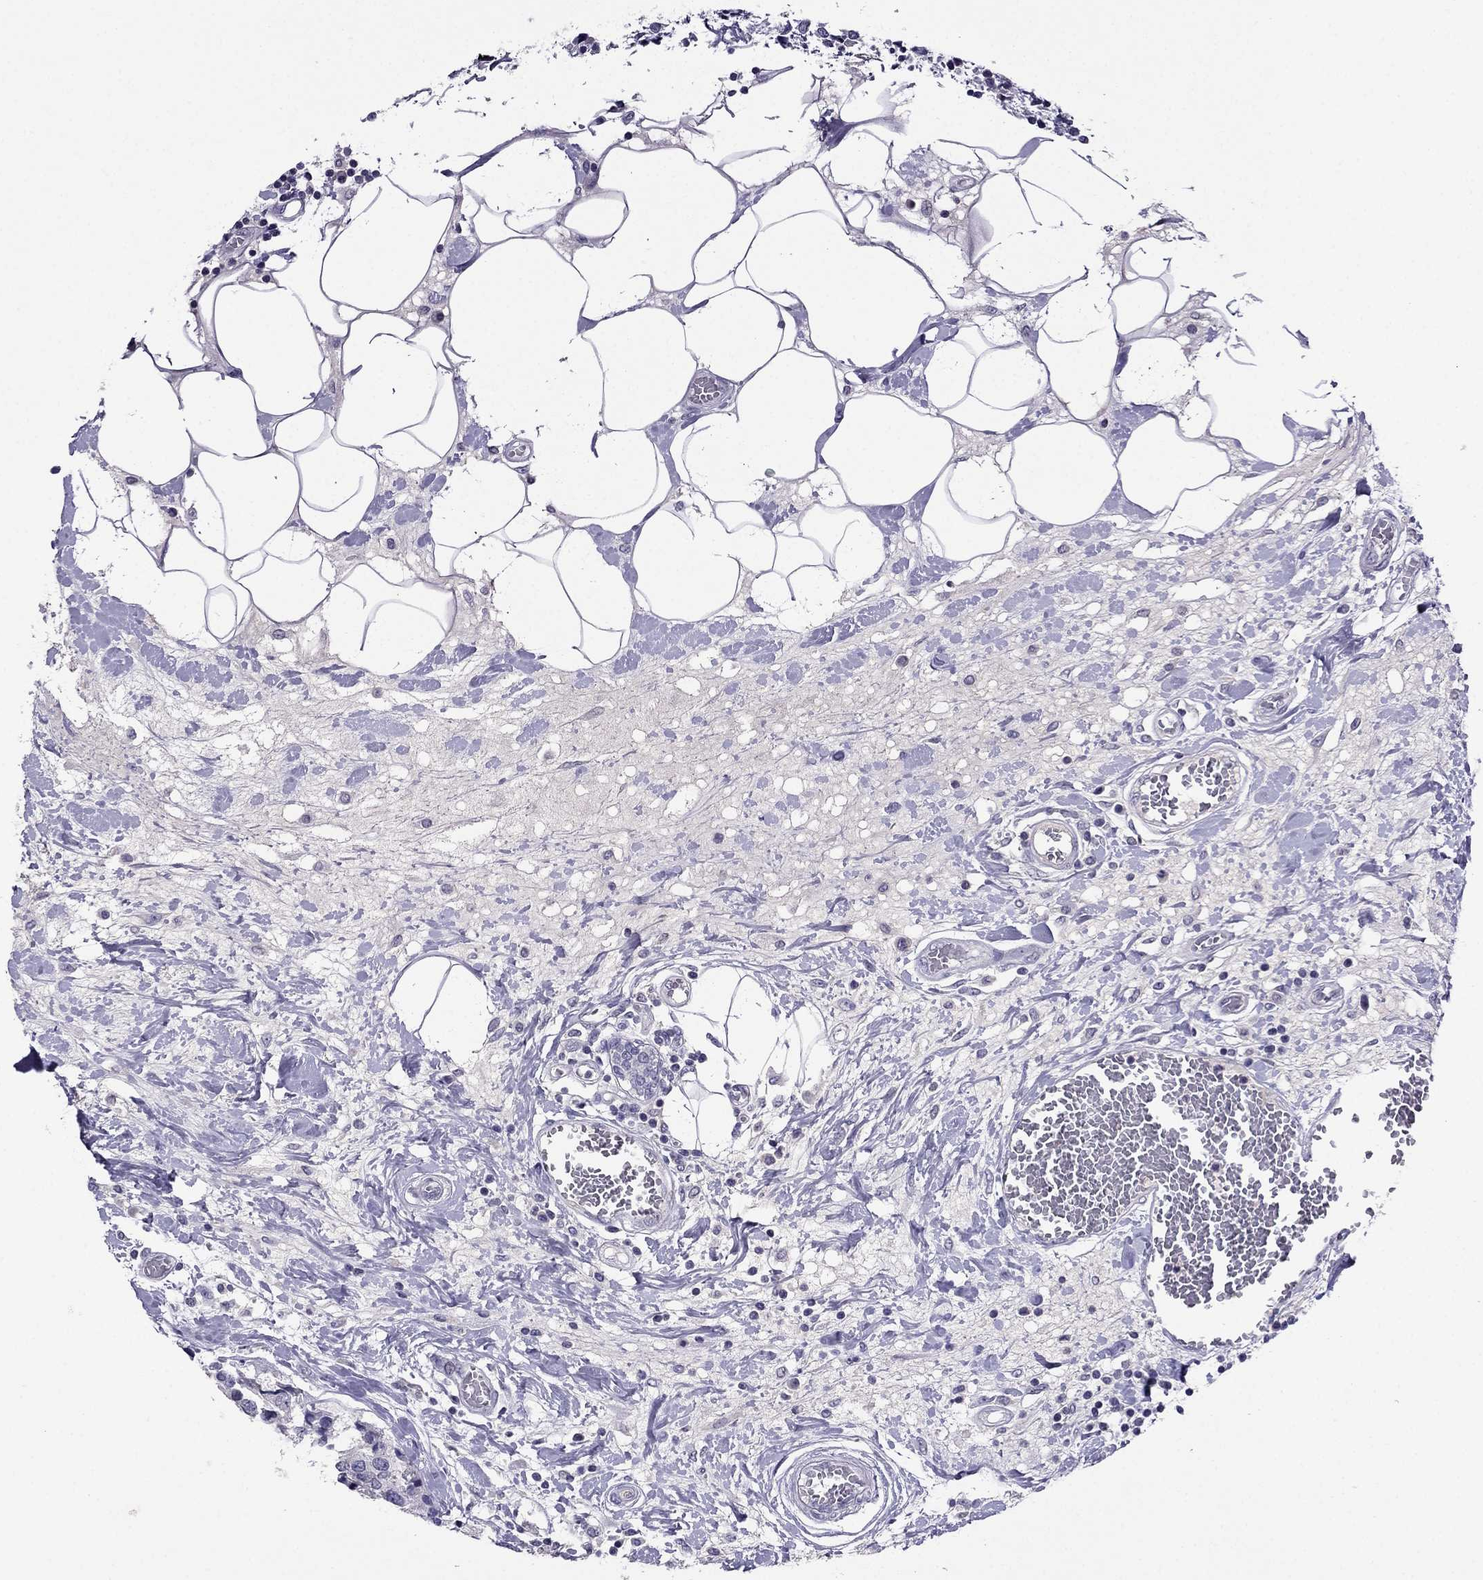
{"staining": {"intensity": "negative", "quantity": "none", "location": "none"}, "tissue": "breast cancer", "cell_type": "Tumor cells", "image_type": "cancer", "snomed": [{"axis": "morphology", "description": "Lobular carcinoma"}, {"axis": "topography", "description": "Breast"}], "caption": "This is a histopathology image of IHC staining of breast cancer (lobular carcinoma), which shows no expression in tumor cells.", "gene": "SPTBN4", "patient": {"sex": "female", "age": 59}}